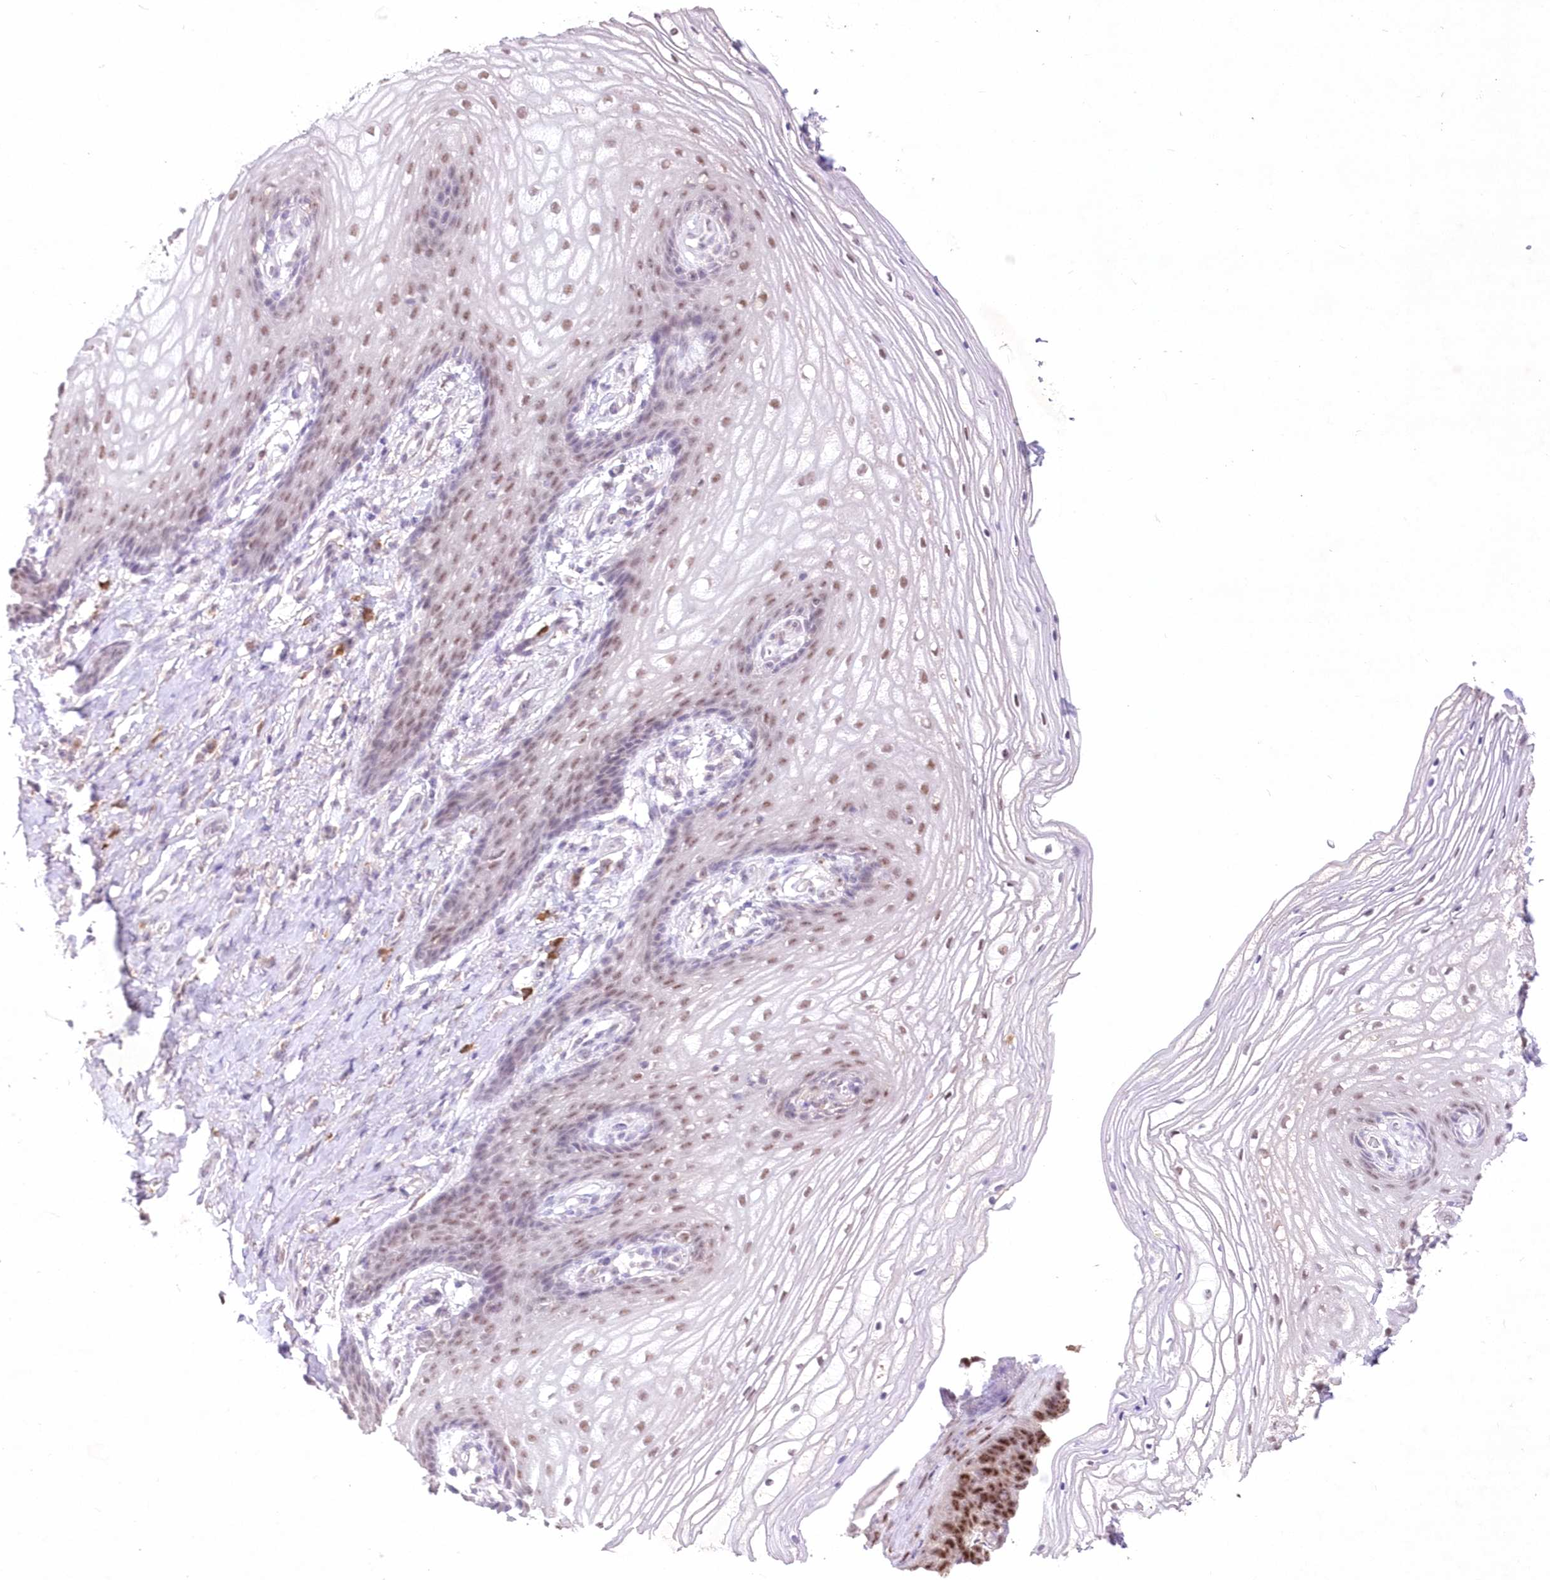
{"staining": {"intensity": "moderate", "quantity": "25%-75%", "location": "nuclear"}, "tissue": "vagina", "cell_type": "Squamous epithelial cells", "image_type": "normal", "snomed": [{"axis": "morphology", "description": "Normal tissue, NOS"}, {"axis": "topography", "description": "Vagina"}], "caption": "Immunohistochemical staining of normal human vagina displays 25%-75% levels of moderate nuclear protein expression in approximately 25%-75% of squamous epithelial cells. (Stains: DAB (3,3'-diaminobenzidine) in brown, nuclei in blue, Microscopy: brightfield microscopy at high magnification).", "gene": "ENSG00000275740", "patient": {"sex": "female", "age": 60}}